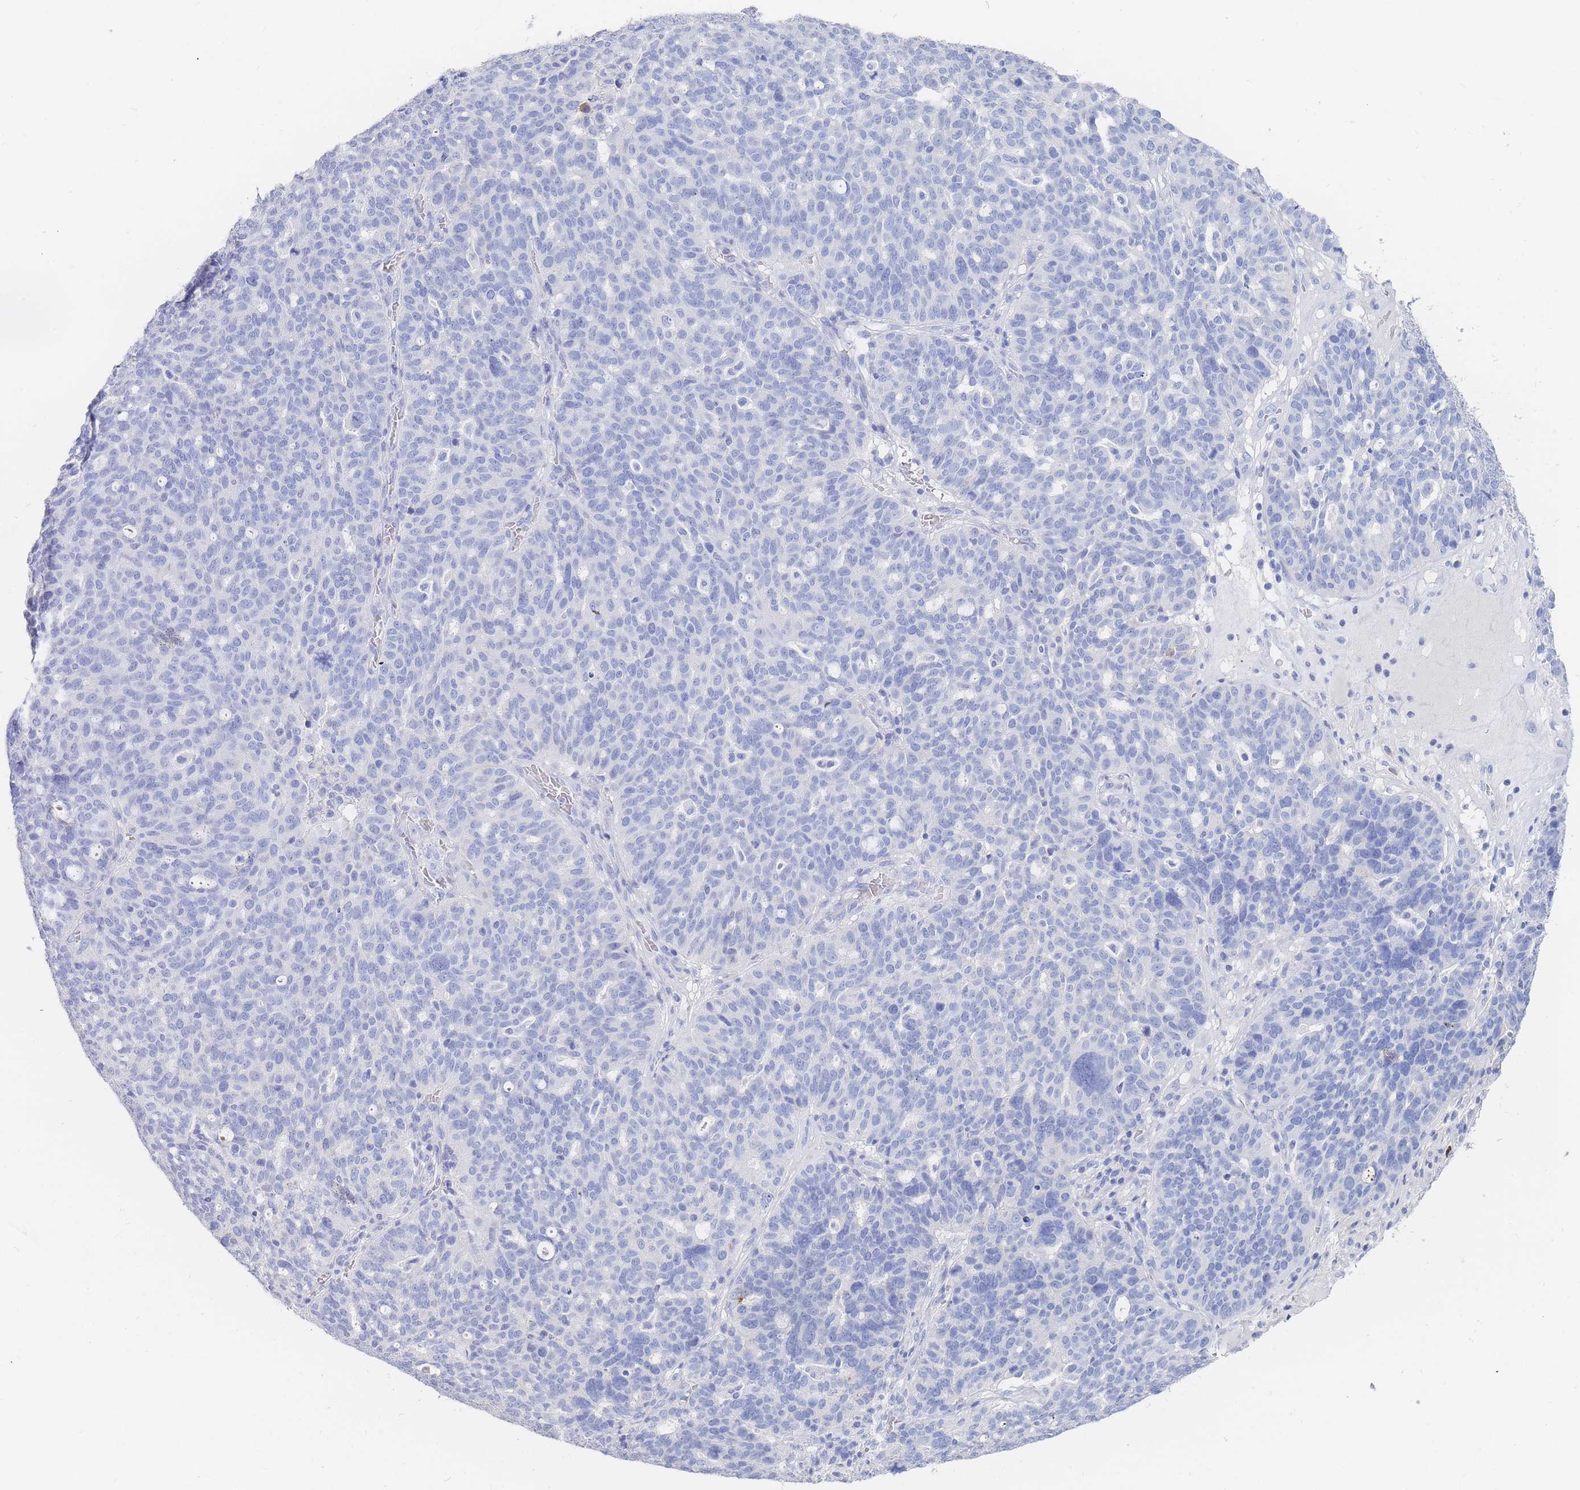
{"staining": {"intensity": "negative", "quantity": "none", "location": "none"}, "tissue": "ovarian cancer", "cell_type": "Tumor cells", "image_type": "cancer", "snomed": [{"axis": "morphology", "description": "Cystadenocarcinoma, serous, NOS"}, {"axis": "topography", "description": "Ovary"}], "caption": "Tumor cells show no significant expression in ovarian cancer (serous cystadenocarcinoma).", "gene": "SLC25A35", "patient": {"sex": "female", "age": 59}}